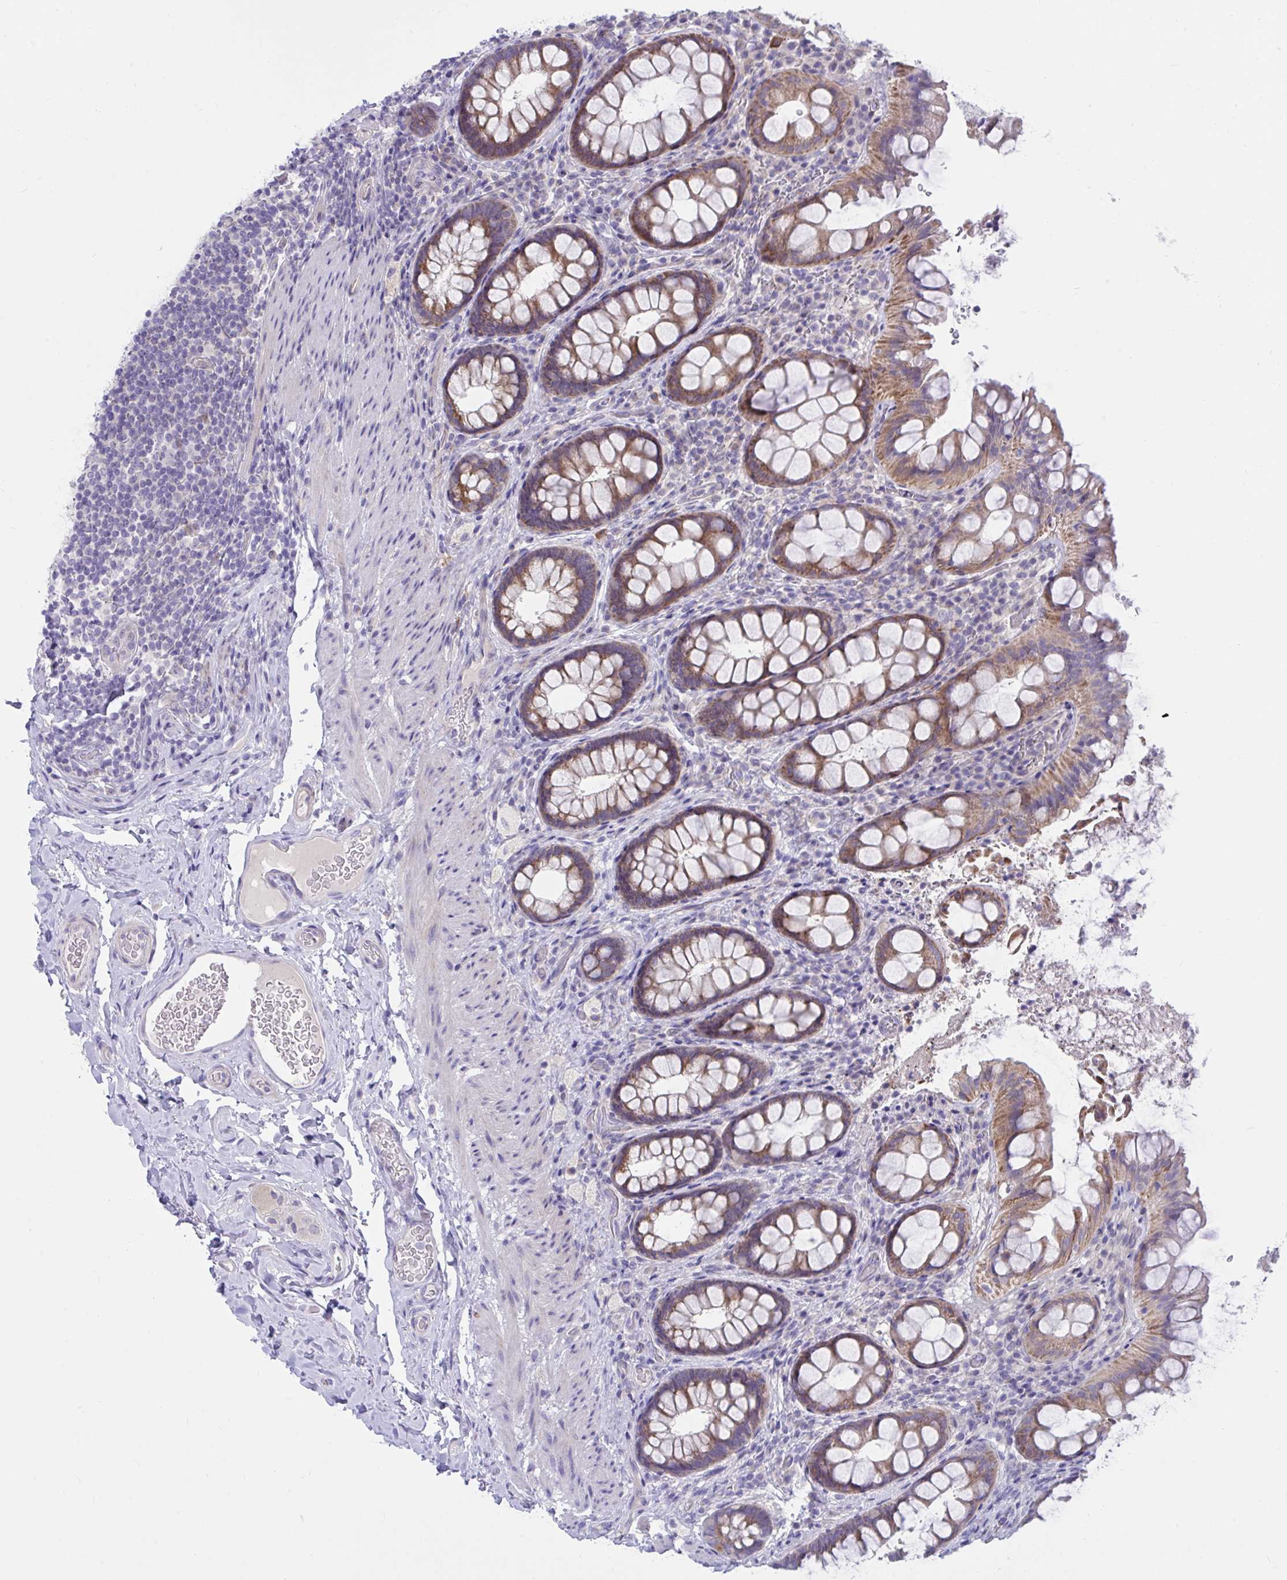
{"staining": {"intensity": "strong", "quantity": ">75%", "location": "cytoplasmic/membranous"}, "tissue": "rectum", "cell_type": "Glandular cells", "image_type": "normal", "snomed": [{"axis": "morphology", "description": "Normal tissue, NOS"}, {"axis": "topography", "description": "Rectum"}, {"axis": "topography", "description": "Peripheral nerve tissue"}], "caption": "The histopathology image demonstrates a brown stain indicating the presence of a protein in the cytoplasmic/membranous of glandular cells in rectum. The protein of interest is shown in brown color, while the nuclei are stained blue.", "gene": "DTX3", "patient": {"sex": "female", "age": 69}}